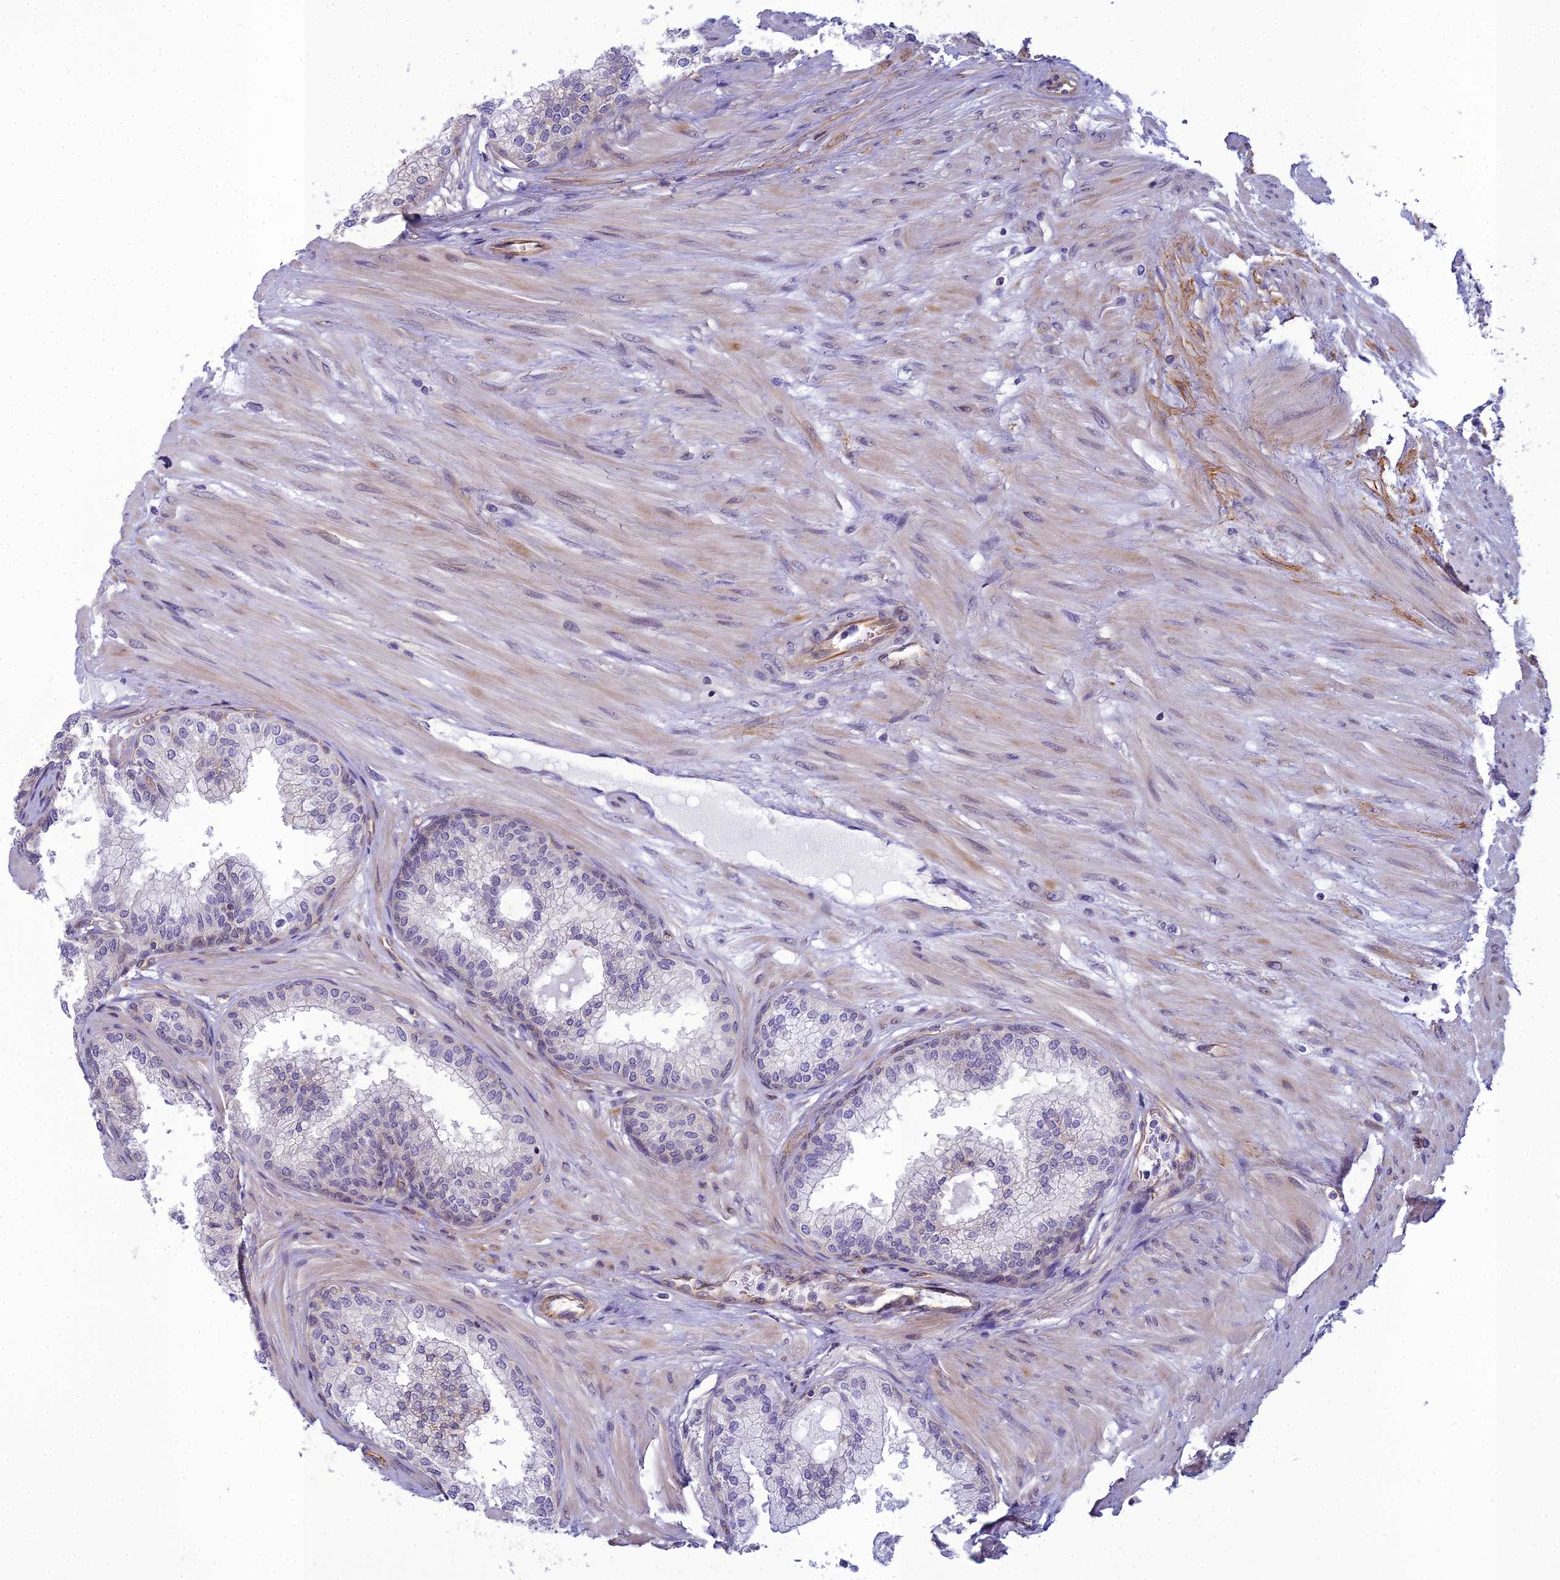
{"staining": {"intensity": "weak", "quantity": "<25%", "location": "nuclear"}, "tissue": "prostate", "cell_type": "Glandular cells", "image_type": "normal", "snomed": [{"axis": "morphology", "description": "Normal tissue, NOS"}, {"axis": "topography", "description": "Prostate"}], "caption": "Protein analysis of unremarkable prostate shows no significant expression in glandular cells.", "gene": "RGL3", "patient": {"sex": "male", "age": 60}}